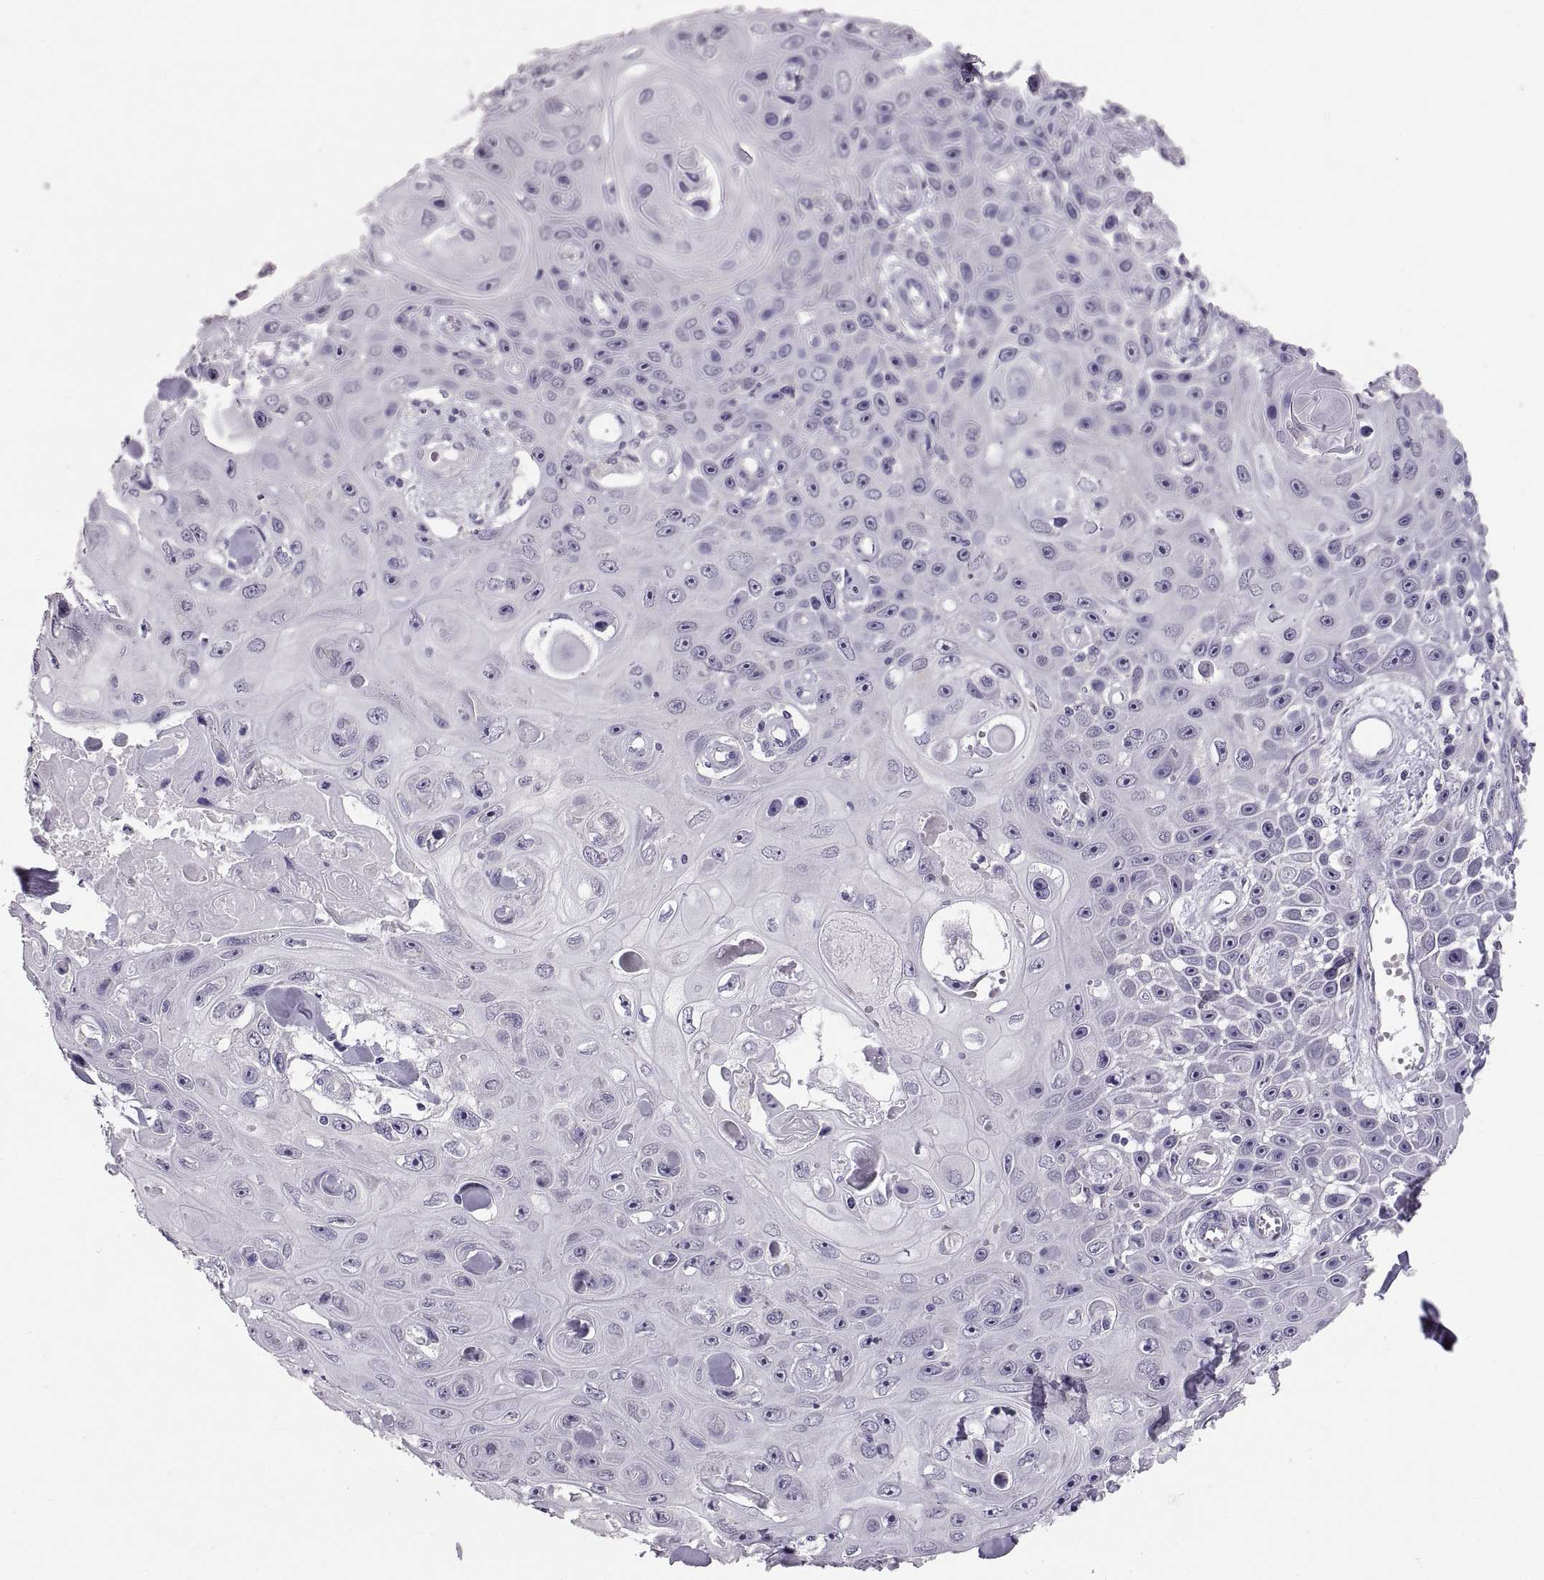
{"staining": {"intensity": "negative", "quantity": "none", "location": "none"}, "tissue": "skin cancer", "cell_type": "Tumor cells", "image_type": "cancer", "snomed": [{"axis": "morphology", "description": "Squamous cell carcinoma, NOS"}, {"axis": "topography", "description": "Skin"}], "caption": "Immunohistochemistry of human skin cancer (squamous cell carcinoma) demonstrates no expression in tumor cells.", "gene": "WBP2NL", "patient": {"sex": "male", "age": 82}}